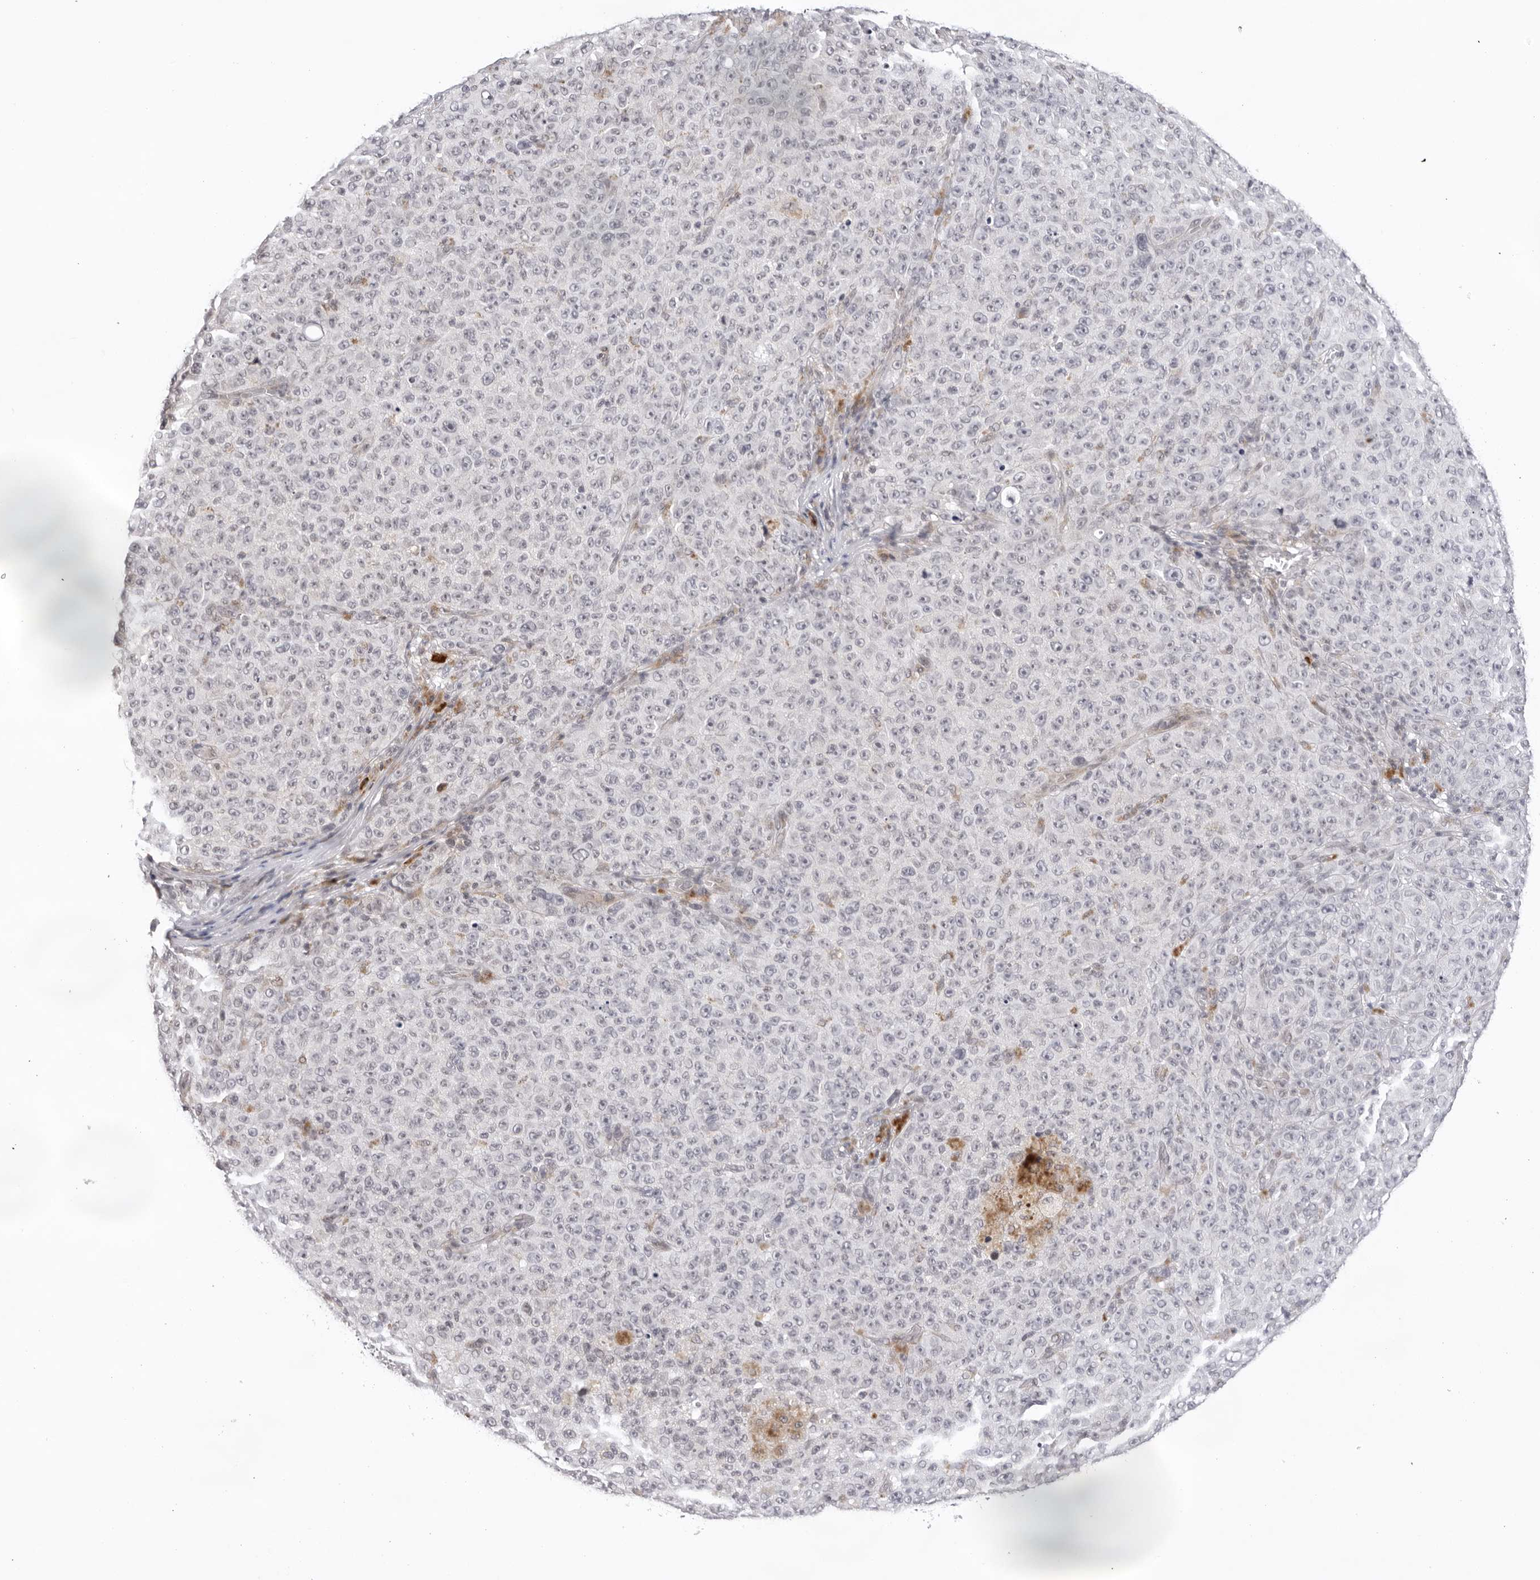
{"staining": {"intensity": "negative", "quantity": "none", "location": "none"}, "tissue": "melanoma", "cell_type": "Tumor cells", "image_type": "cancer", "snomed": [{"axis": "morphology", "description": "Malignant melanoma, NOS"}, {"axis": "topography", "description": "Skin"}], "caption": "Immunohistochemistry (IHC) of human melanoma reveals no staining in tumor cells.", "gene": "IL17RA", "patient": {"sex": "female", "age": 82}}